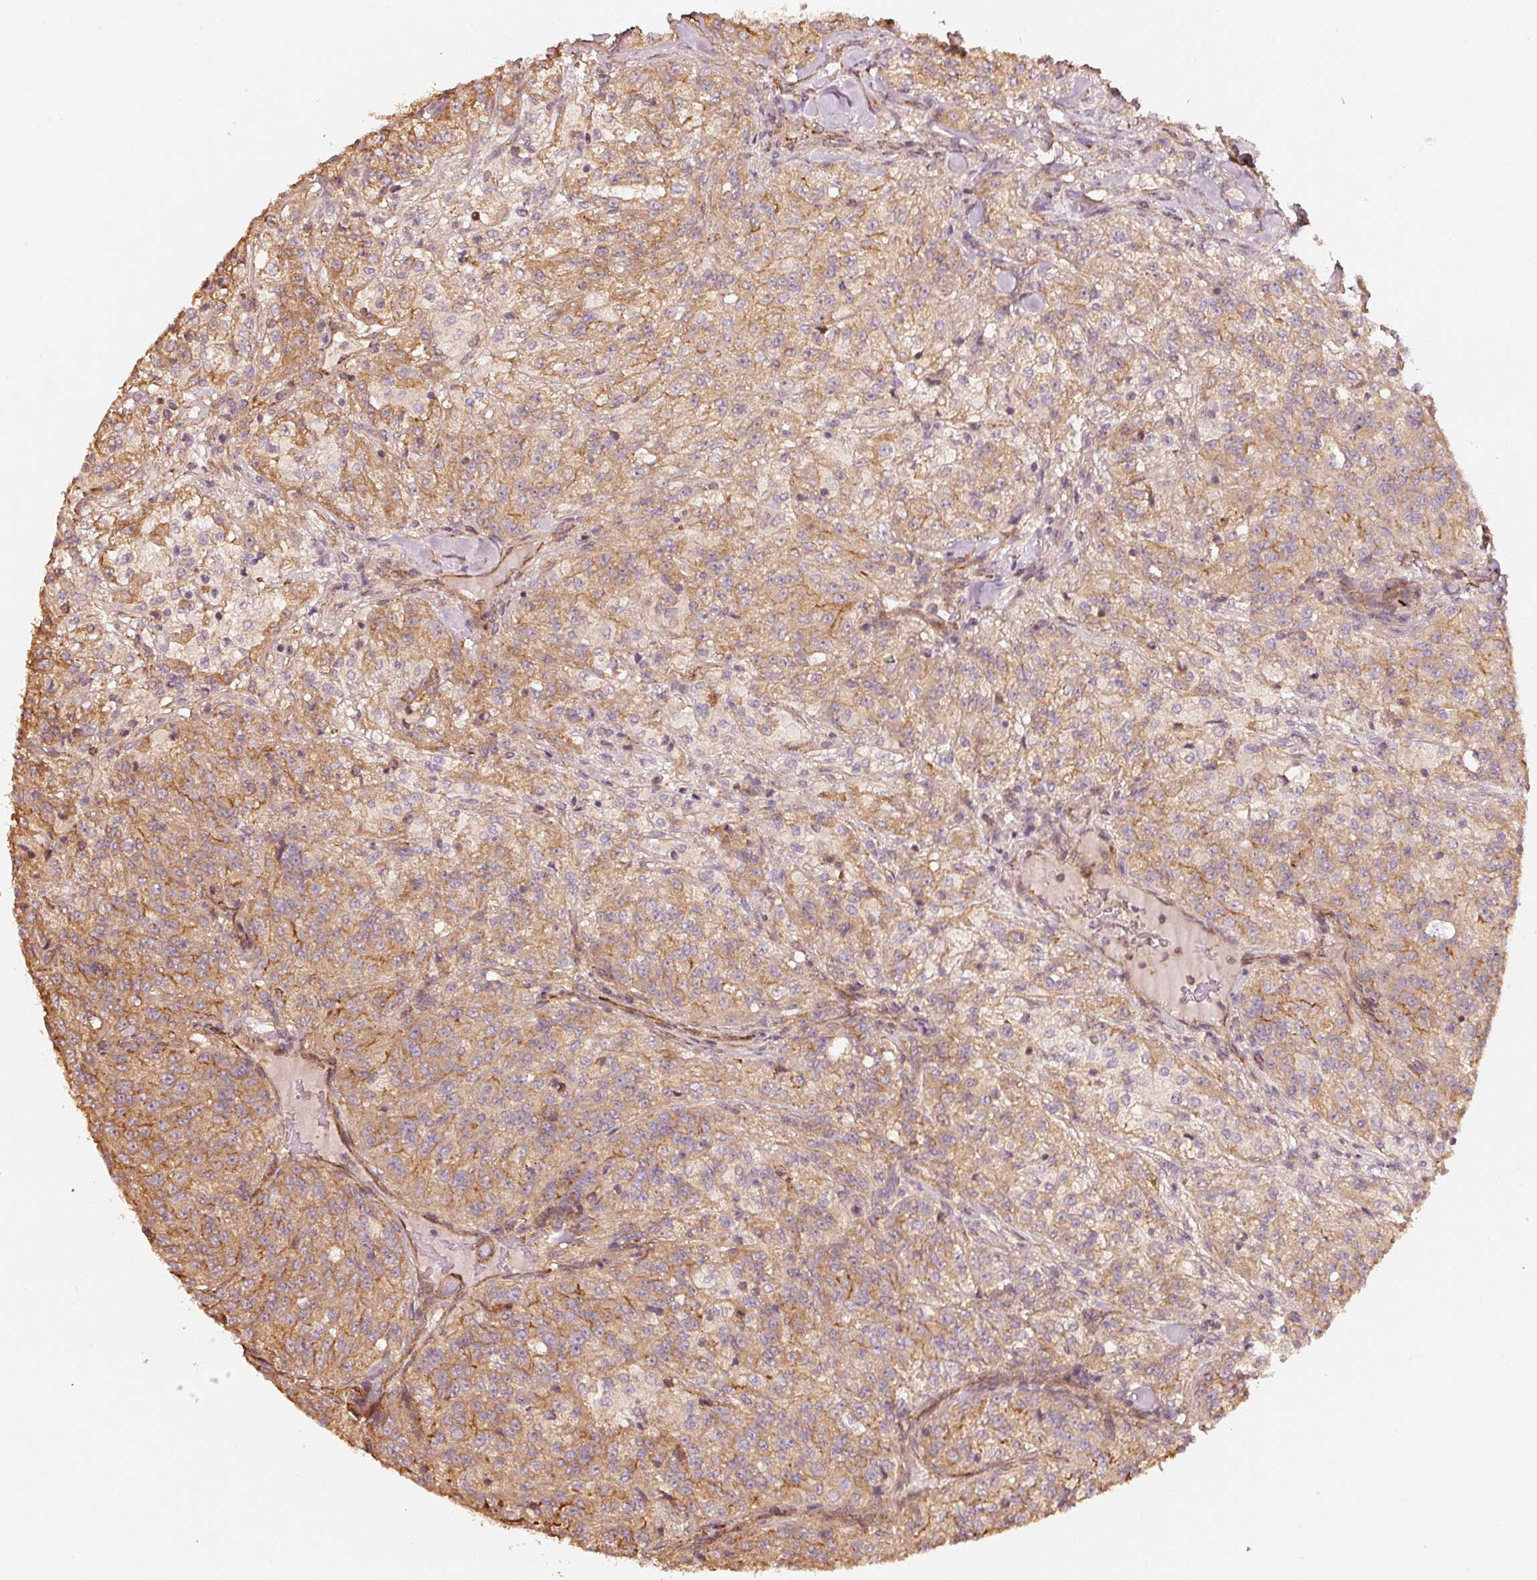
{"staining": {"intensity": "moderate", "quantity": ">75%", "location": "cytoplasmic/membranous"}, "tissue": "renal cancer", "cell_type": "Tumor cells", "image_type": "cancer", "snomed": [{"axis": "morphology", "description": "Adenocarcinoma, NOS"}, {"axis": "topography", "description": "Kidney"}], "caption": "A brown stain labels moderate cytoplasmic/membranous expression of a protein in human renal cancer (adenocarcinoma) tumor cells. (Stains: DAB (3,3'-diaminobenzidine) in brown, nuclei in blue, Microscopy: brightfield microscopy at high magnification).", "gene": "CEP95", "patient": {"sex": "female", "age": 63}}